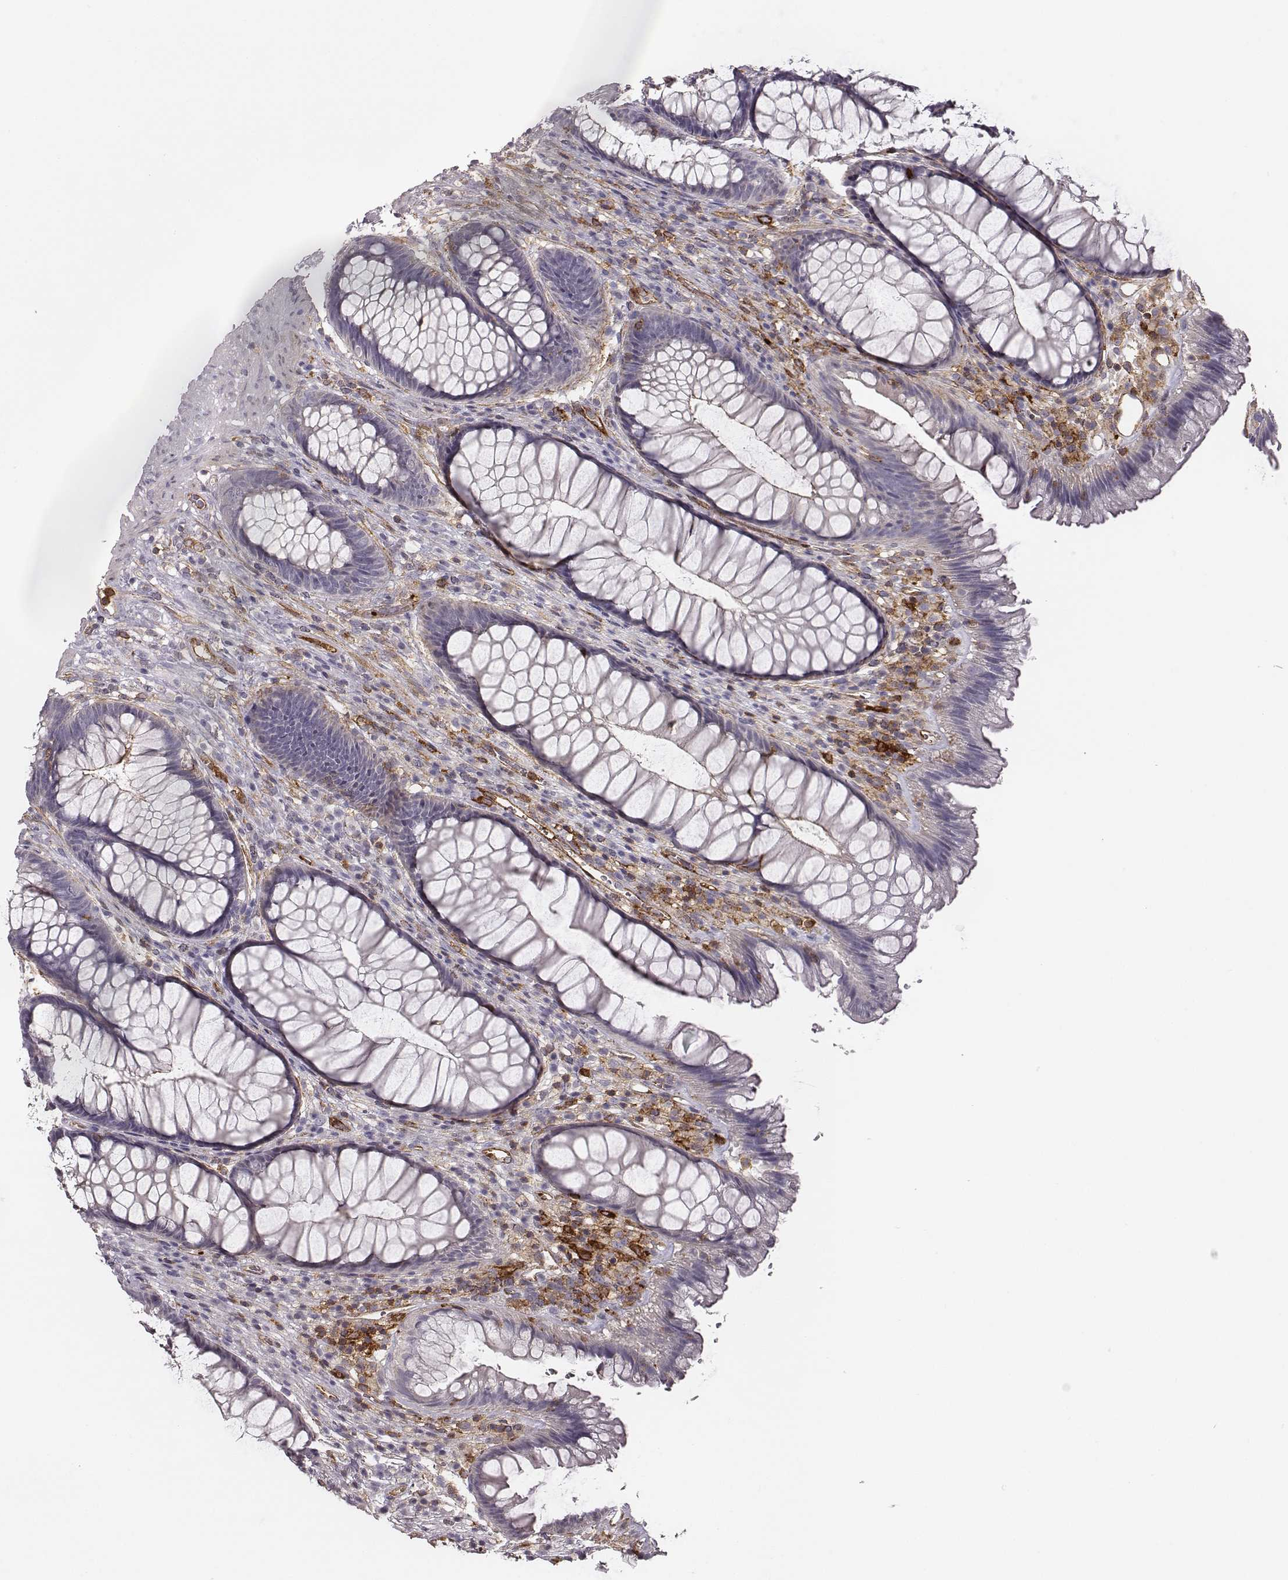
{"staining": {"intensity": "negative", "quantity": "none", "location": "none"}, "tissue": "rectum", "cell_type": "Glandular cells", "image_type": "normal", "snomed": [{"axis": "morphology", "description": "Normal tissue, NOS"}, {"axis": "topography", "description": "Smooth muscle"}, {"axis": "topography", "description": "Rectum"}], "caption": "This is an IHC image of benign rectum. There is no positivity in glandular cells.", "gene": "ZYX", "patient": {"sex": "male", "age": 53}}